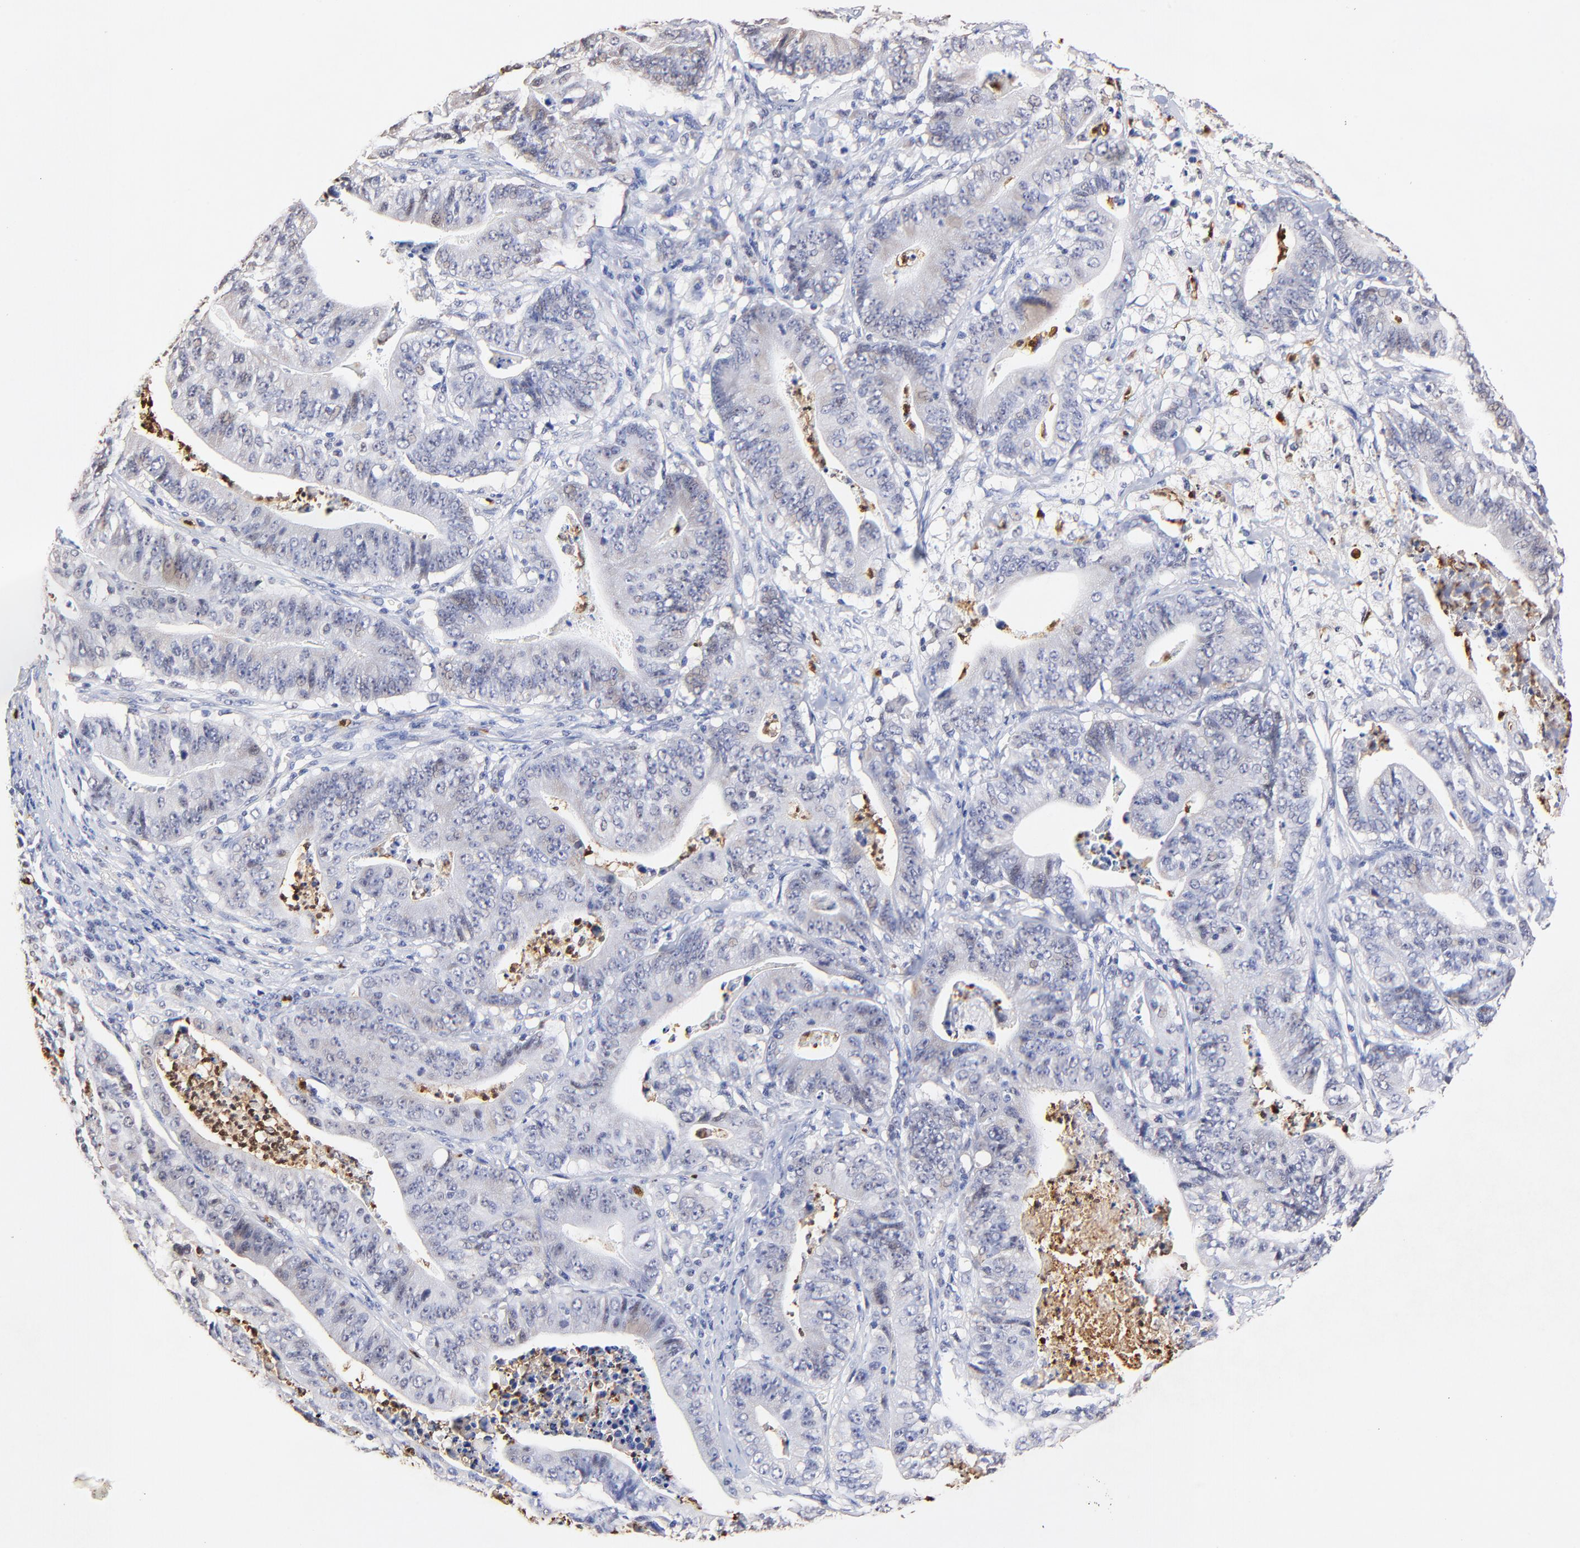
{"staining": {"intensity": "weak", "quantity": "<25%", "location": "cytoplasmic/membranous"}, "tissue": "stomach cancer", "cell_type": "Tumor cells", "image_type": "cancer", "snomed": [{"axis": "morphology", "description": "Adenocarcinoma, NOS"}, {"axis": "topography", "description": "Stomach, lower"}], "caption": "IHC photomicrograph of neoplastic tissue: human stomach cancer stained with DAB demonstrates no significant protein expression in tumor cells.", "gene": "BBOF1", "patient": {"sex": "female", "age": 86}}